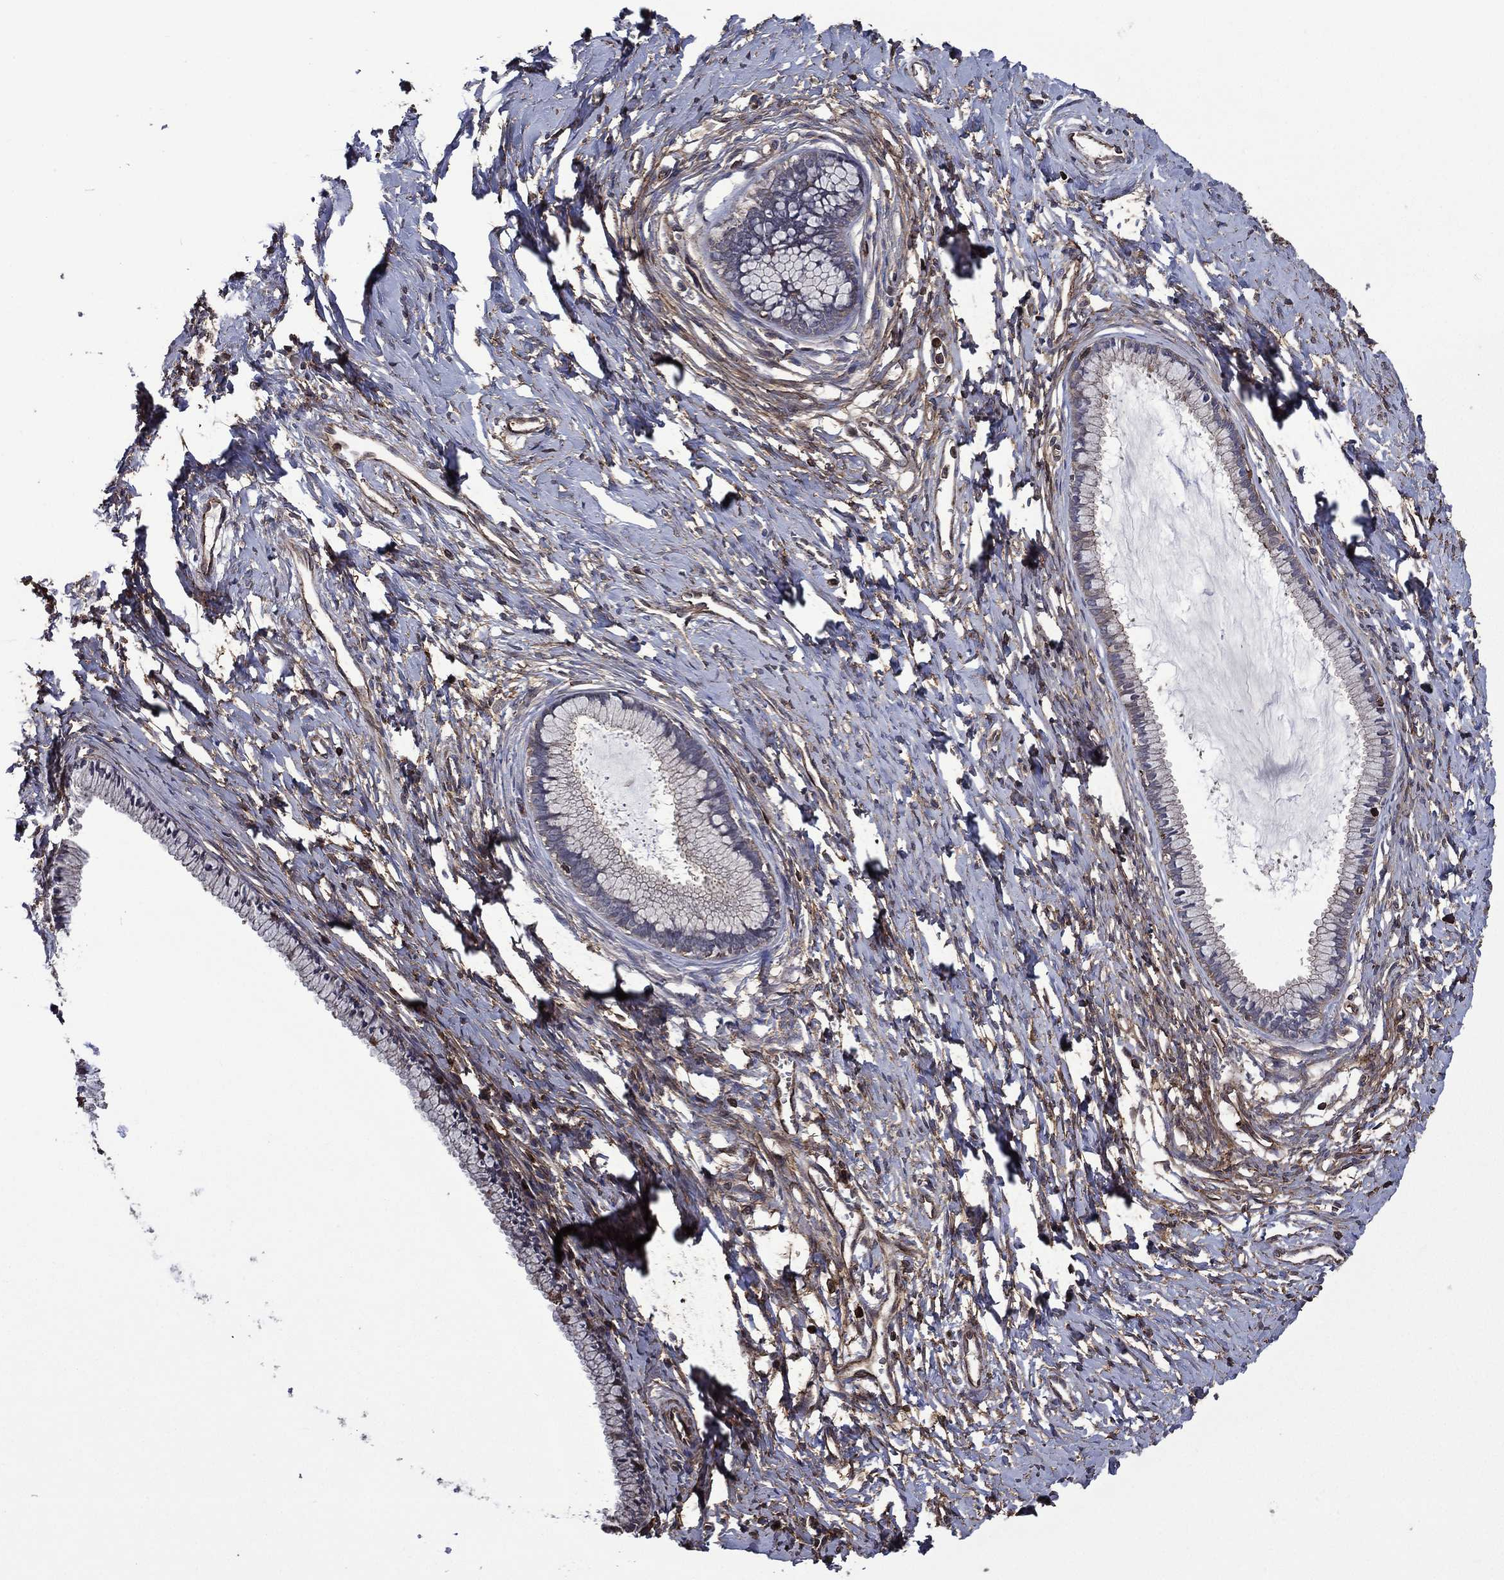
{"staining": {"intensity": "negative", "quantity": "none", "location": "none"}, "tissue": "cervix", "cell_type": "Glandular cells", "image_type": "normal", "snomed": [{"axis": "morphology", "description": "Normal tissue, NOS"}, {"axis": "topography", "description": "Cervix"}], "caption": "High magnification brightfield microscopy of benign cervix stained with DAB (brown) and counterstained with hematoxylin (blue): glandular cells show no significant expression. (DAB (3,3'-diaminobenzidine) immunohistochemistry (IHC) visualized using brightfield microscopy, high magnification).", "gene": "PLPP3", "patient": {"sex": "female", "age": 40}}